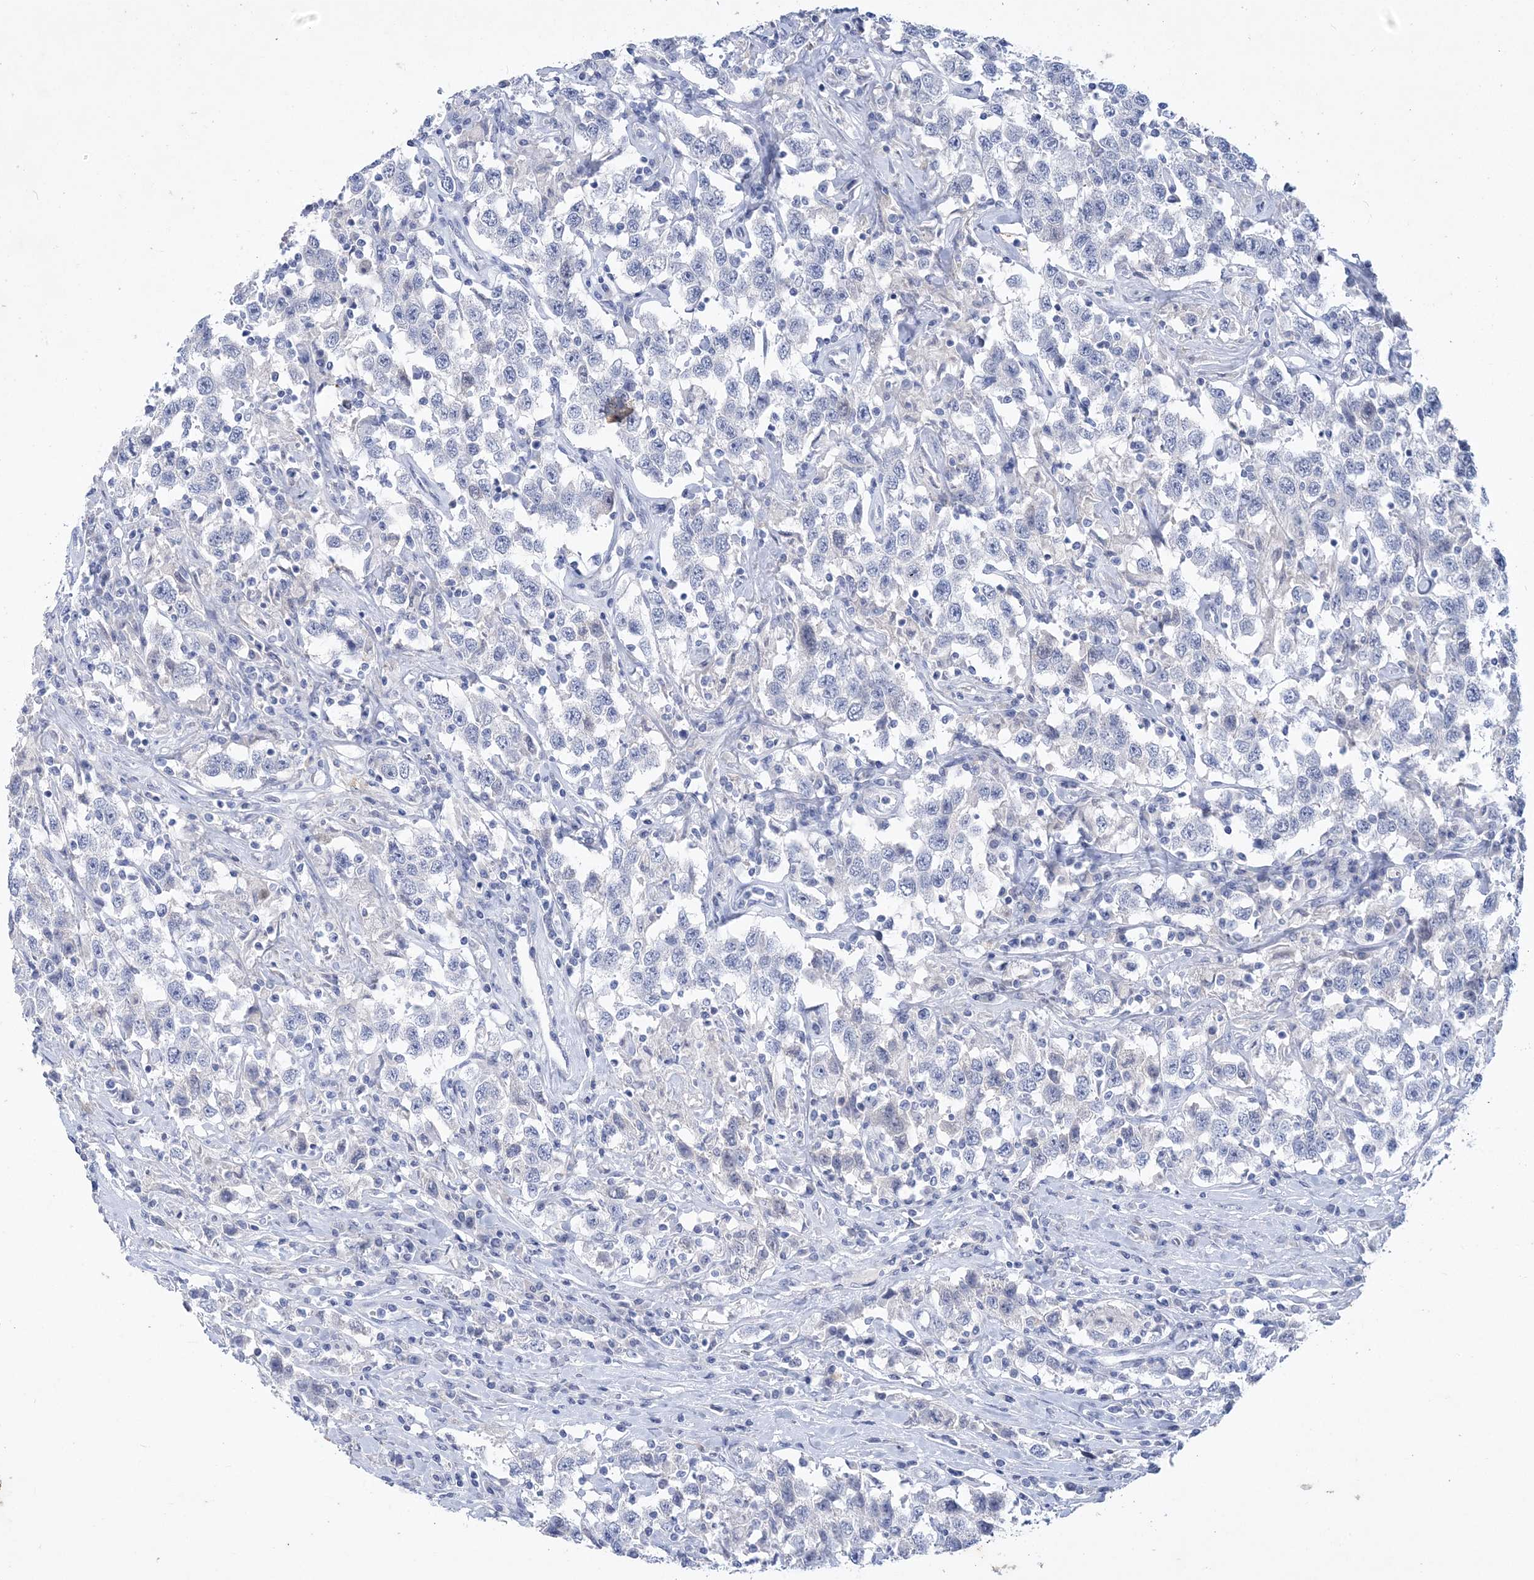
{"staining": {"intensity": "negative", "quantity": "none", "location": "none"}, "tissue": "testis cancer", "cell_type": "Tumor cells", "image_type": "cancer", "snomed": [{"axis": "morphology", "description": "Seminoma, NOS"}, {"axis": "topography", "description": "Testis"}], "caption": "Photomicrograph shows no significant protein positivity in tumor cells of seminoma (testis). Brightfield microscopy of IHC stained with DAB (brown) and hematoxylin (blue), captured at high magnification.", "gene": "COPS8", "patient": {"sex": "male", "age": 41}}